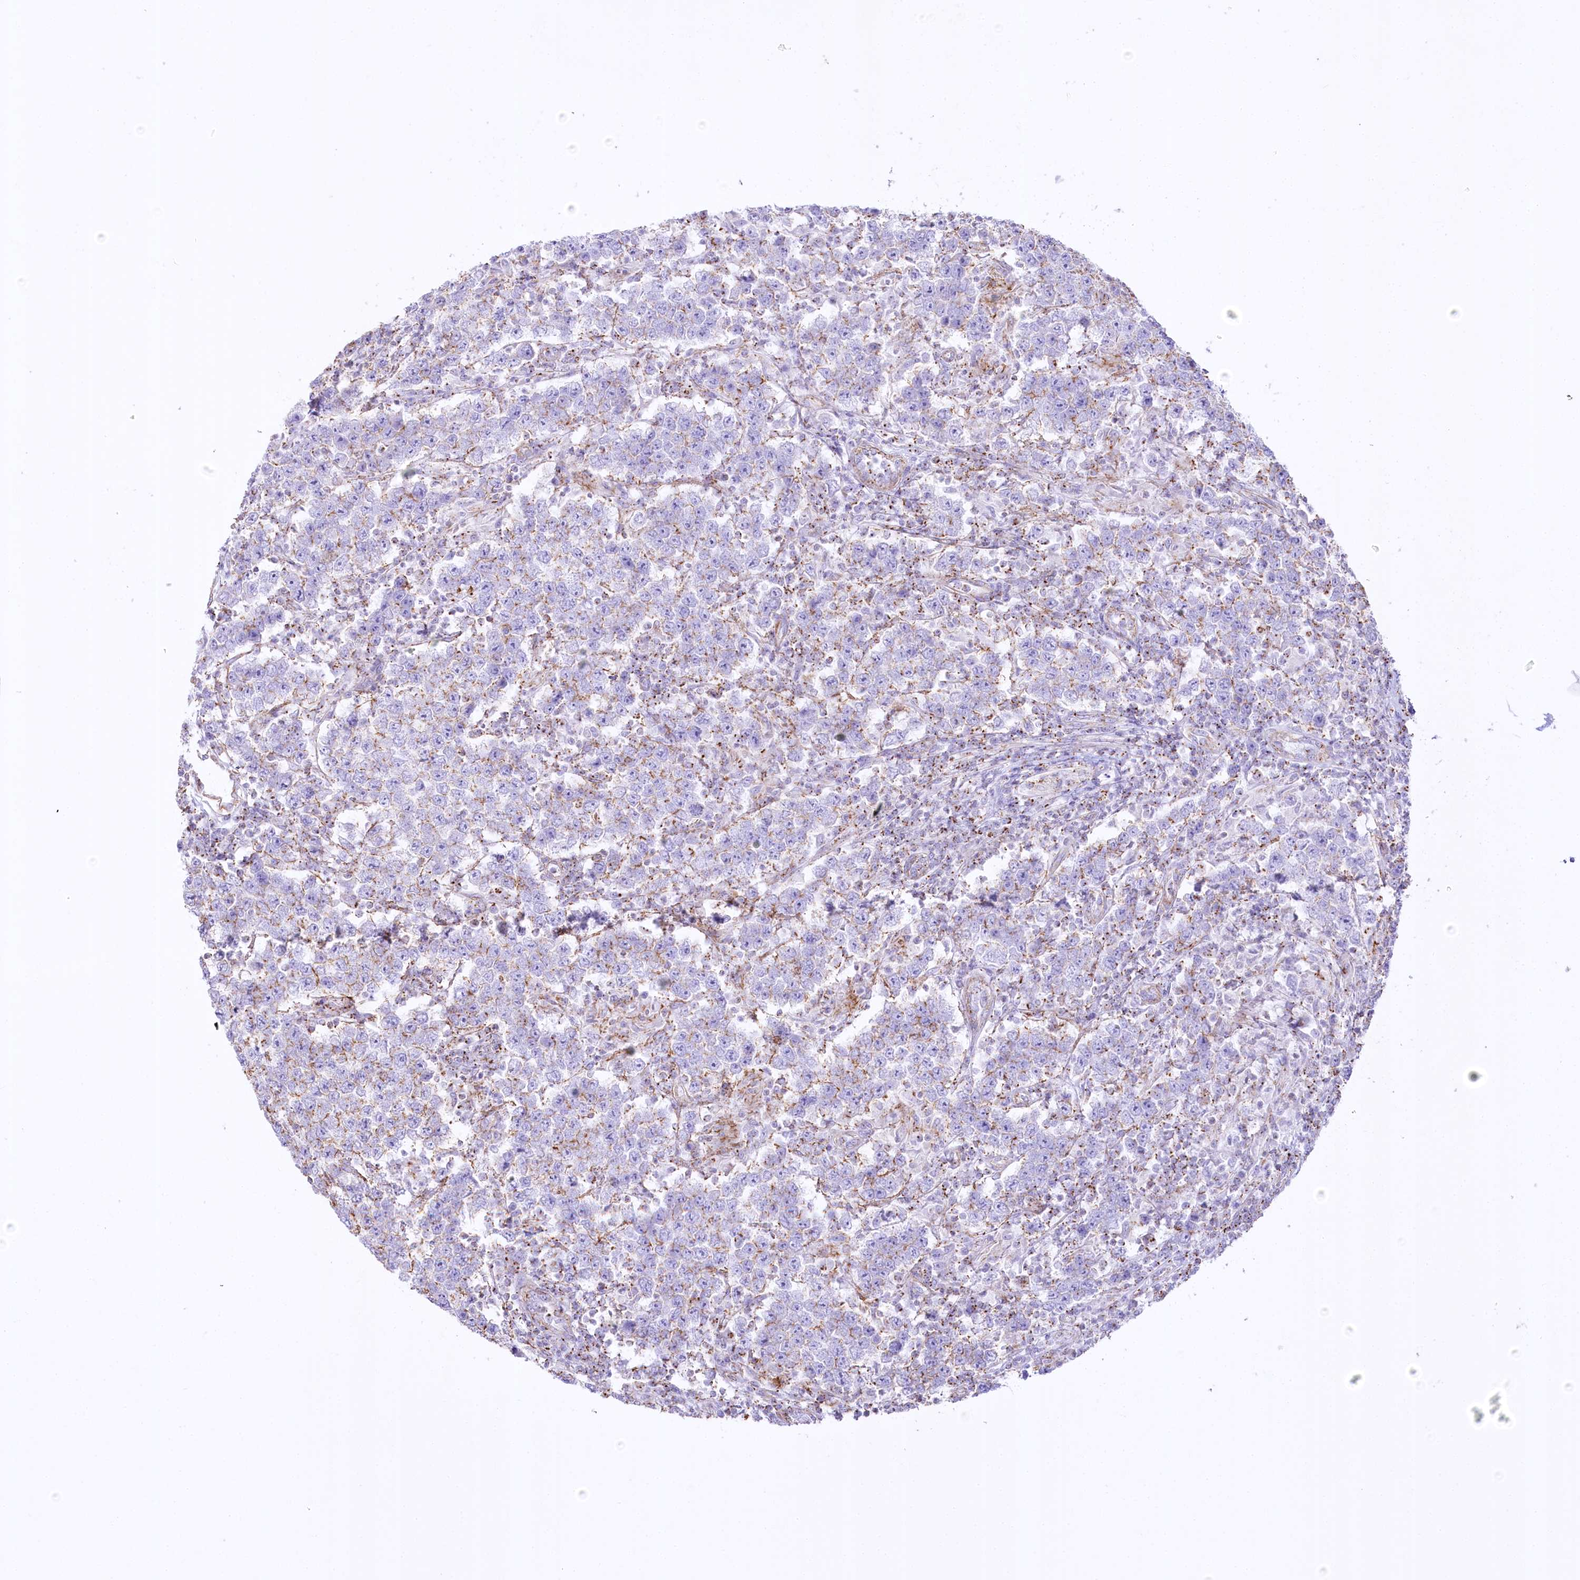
{"staining": {"intensity": "negative", "quantity": "none", "location": "none"}, "tissue": "testis cancer", "cell_type": "Tumor cells", "image_type": "cancer", "snomed": [{"axis": "morphology", "description": "Normal tissue, NOS"}, {"axis": "morphology", "description": "Urothelial carcinoma, High grade"}, {"axis": "morphology", "description": "Seminoma, NOS"}, {"axis": "morphology", "description": "Carcinoma, Embryonal, NOS"}, {"axis": "topography", "description": "Urinary bladder"}, {"axis": "topography", "description": "Testis"}], "caption": "An image of testis cancer (high-grade urothelial carcinoma) stained for a protein shows no brown staining in tumor cells.", "gene": "FAM216A", "patient": {"sex": "male", "age": 41}}